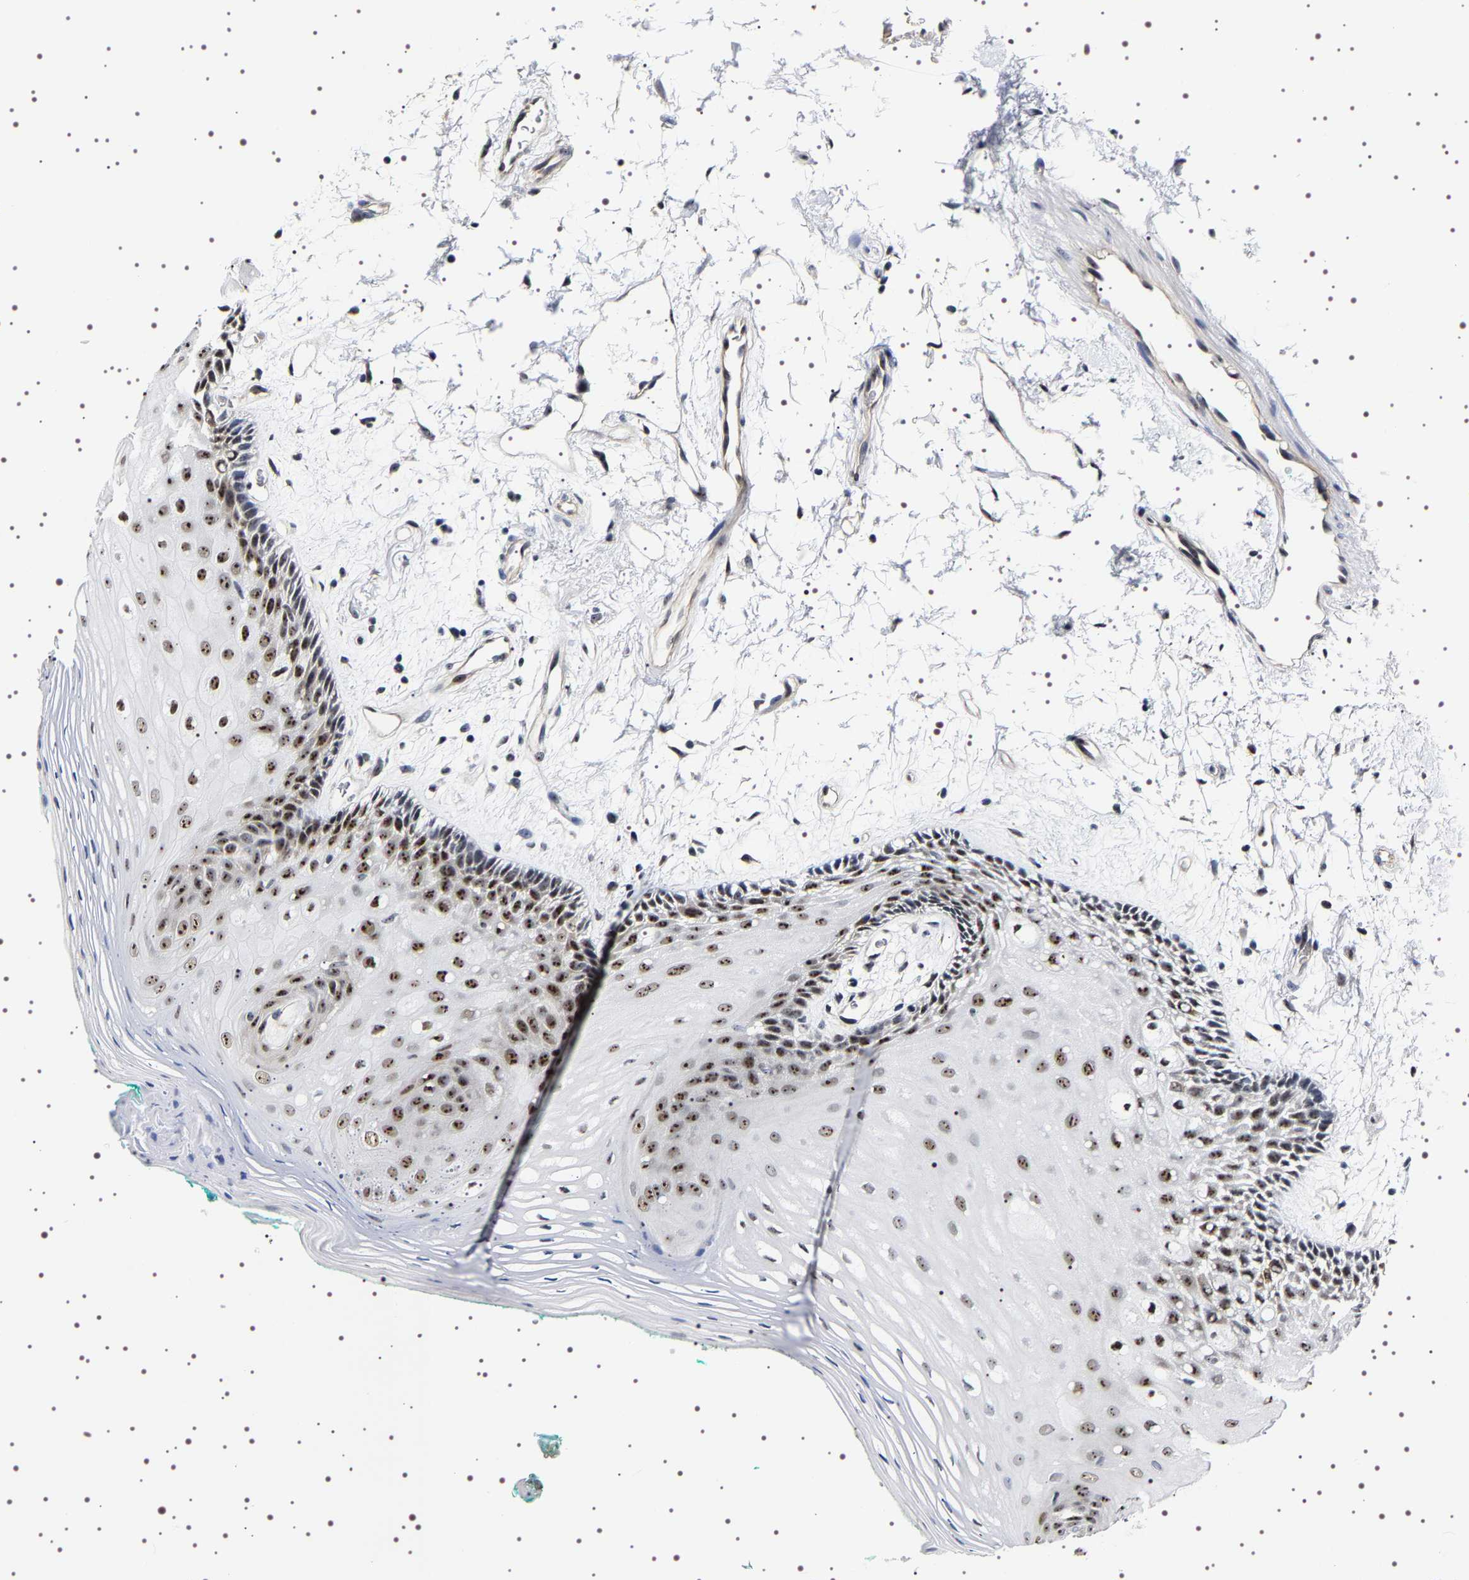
{"staining": {"intensity": "strong", "quantity": ">75%", "location": "cytoplasmic/membranous"}, "tissue": "oral mucosa", "cell_type": "Squamous epithelial cells", "image_type": "normal", "snomed": [{"axis": "morphology", "description": "Normal tissue, NOS"}, {"axis": "topography", "description": "Skeletal muscle"}, {"axis": "topography", "description": "Oral tissue"}, {"axis": "topography", "description": "Peripheral nerve tissue"}], "caption": "Protein positivity by IHC shows strong cytoplasmic/membranous positivity in approximately >75% of squamous epithelial cells in unremarkable oral mucosa.", "gene": "GNL3", "patient": {"sex": "female", "age": 84}}